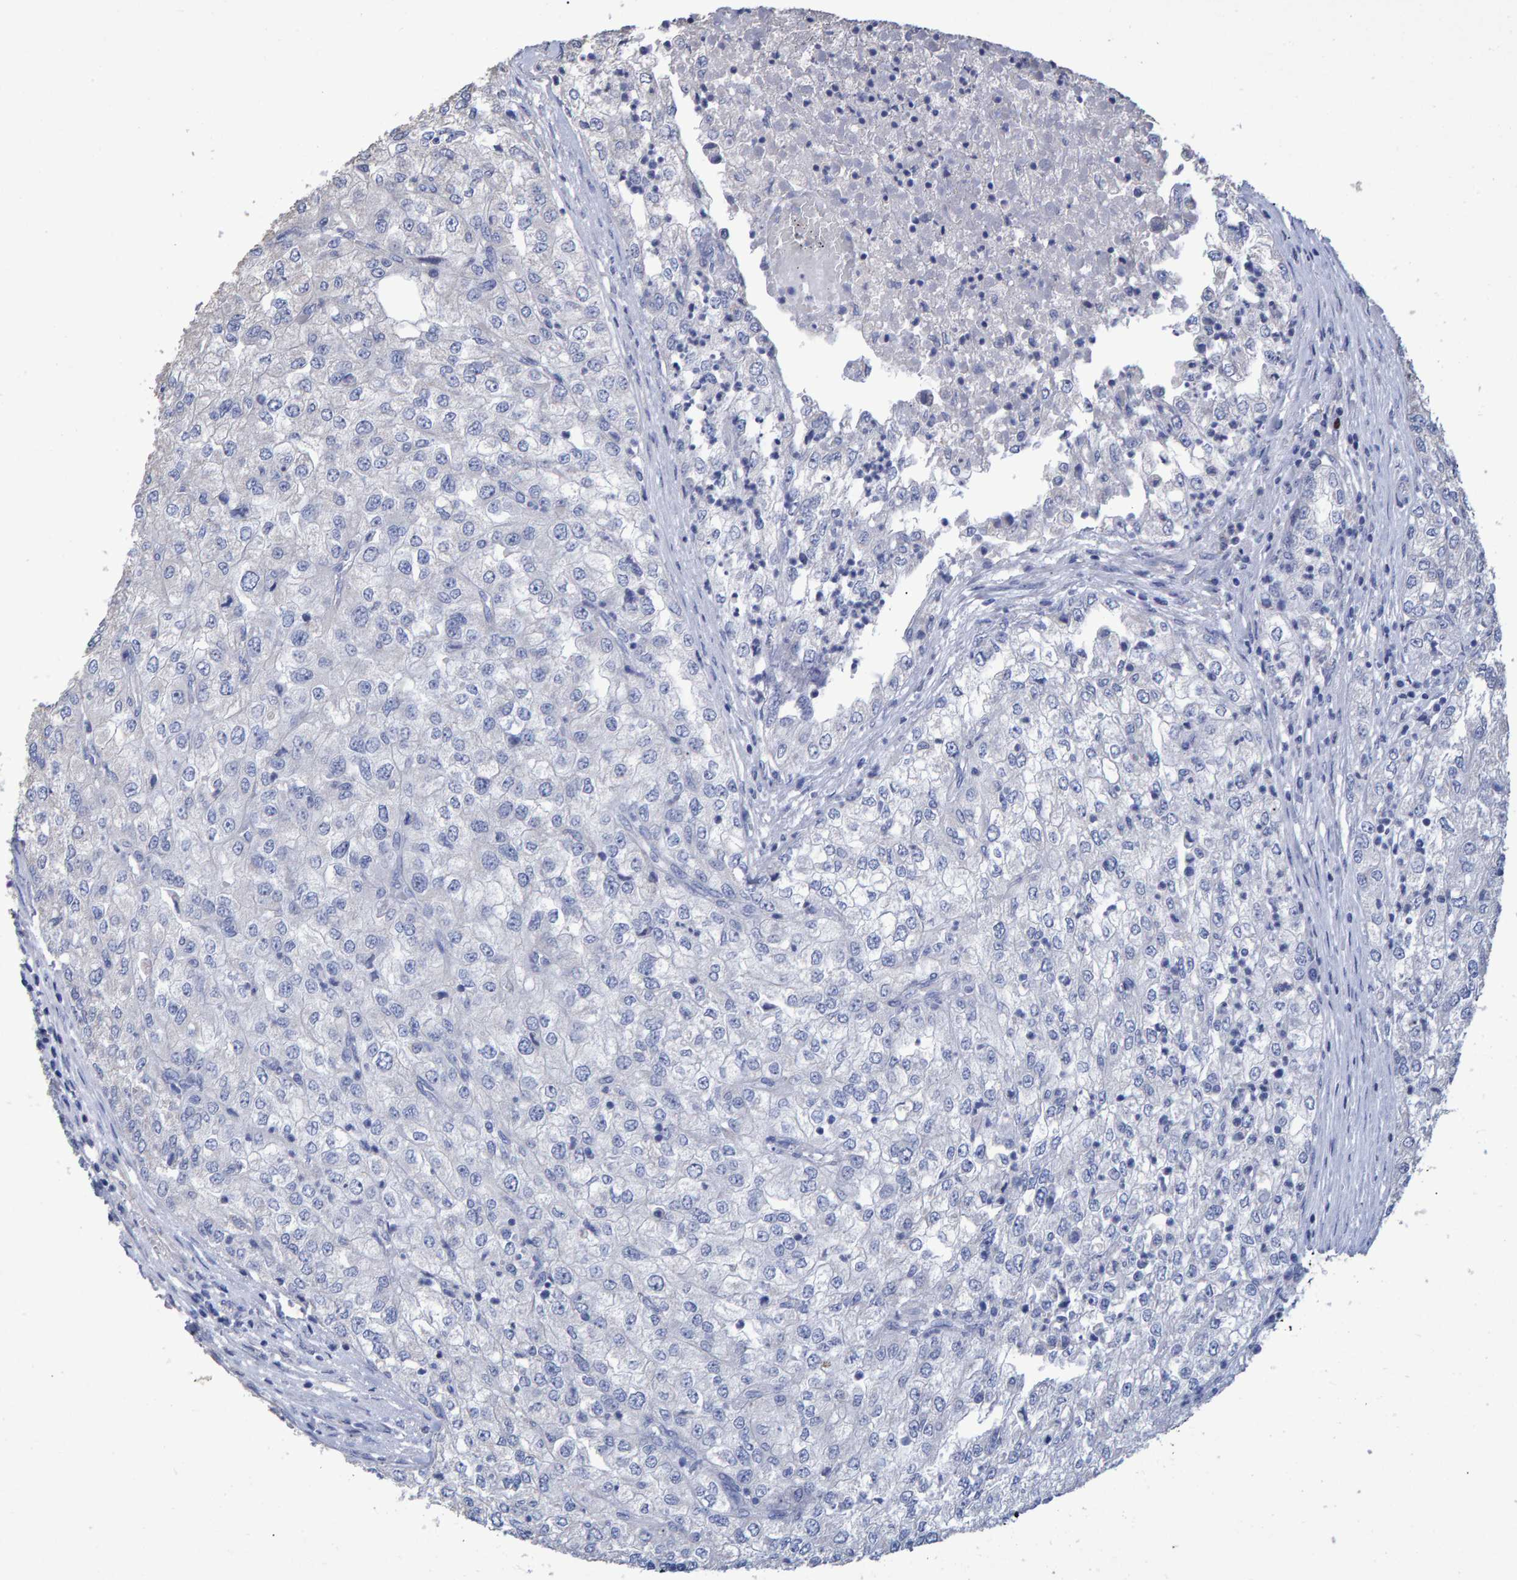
{"staining": {"intensity": "negative", "quantity": "none", "location": "none"}, "tissue": "renal cancer", "cell_type": "Tumor cells", "image_type": "cancer", "snomed": [{"axis": "morphology", "description": "Adenocarcinoma, NOS"}, {"axis": "topography", "description": "Kidney"}], "caption": "Tumor cells show no significant staining in renal cancer (adenocarcinoma). (DAB immunohistochemistry (IHC), high magnification).", "gene": "HEMGN", "patient": {"sex": "female", "age": 54}}